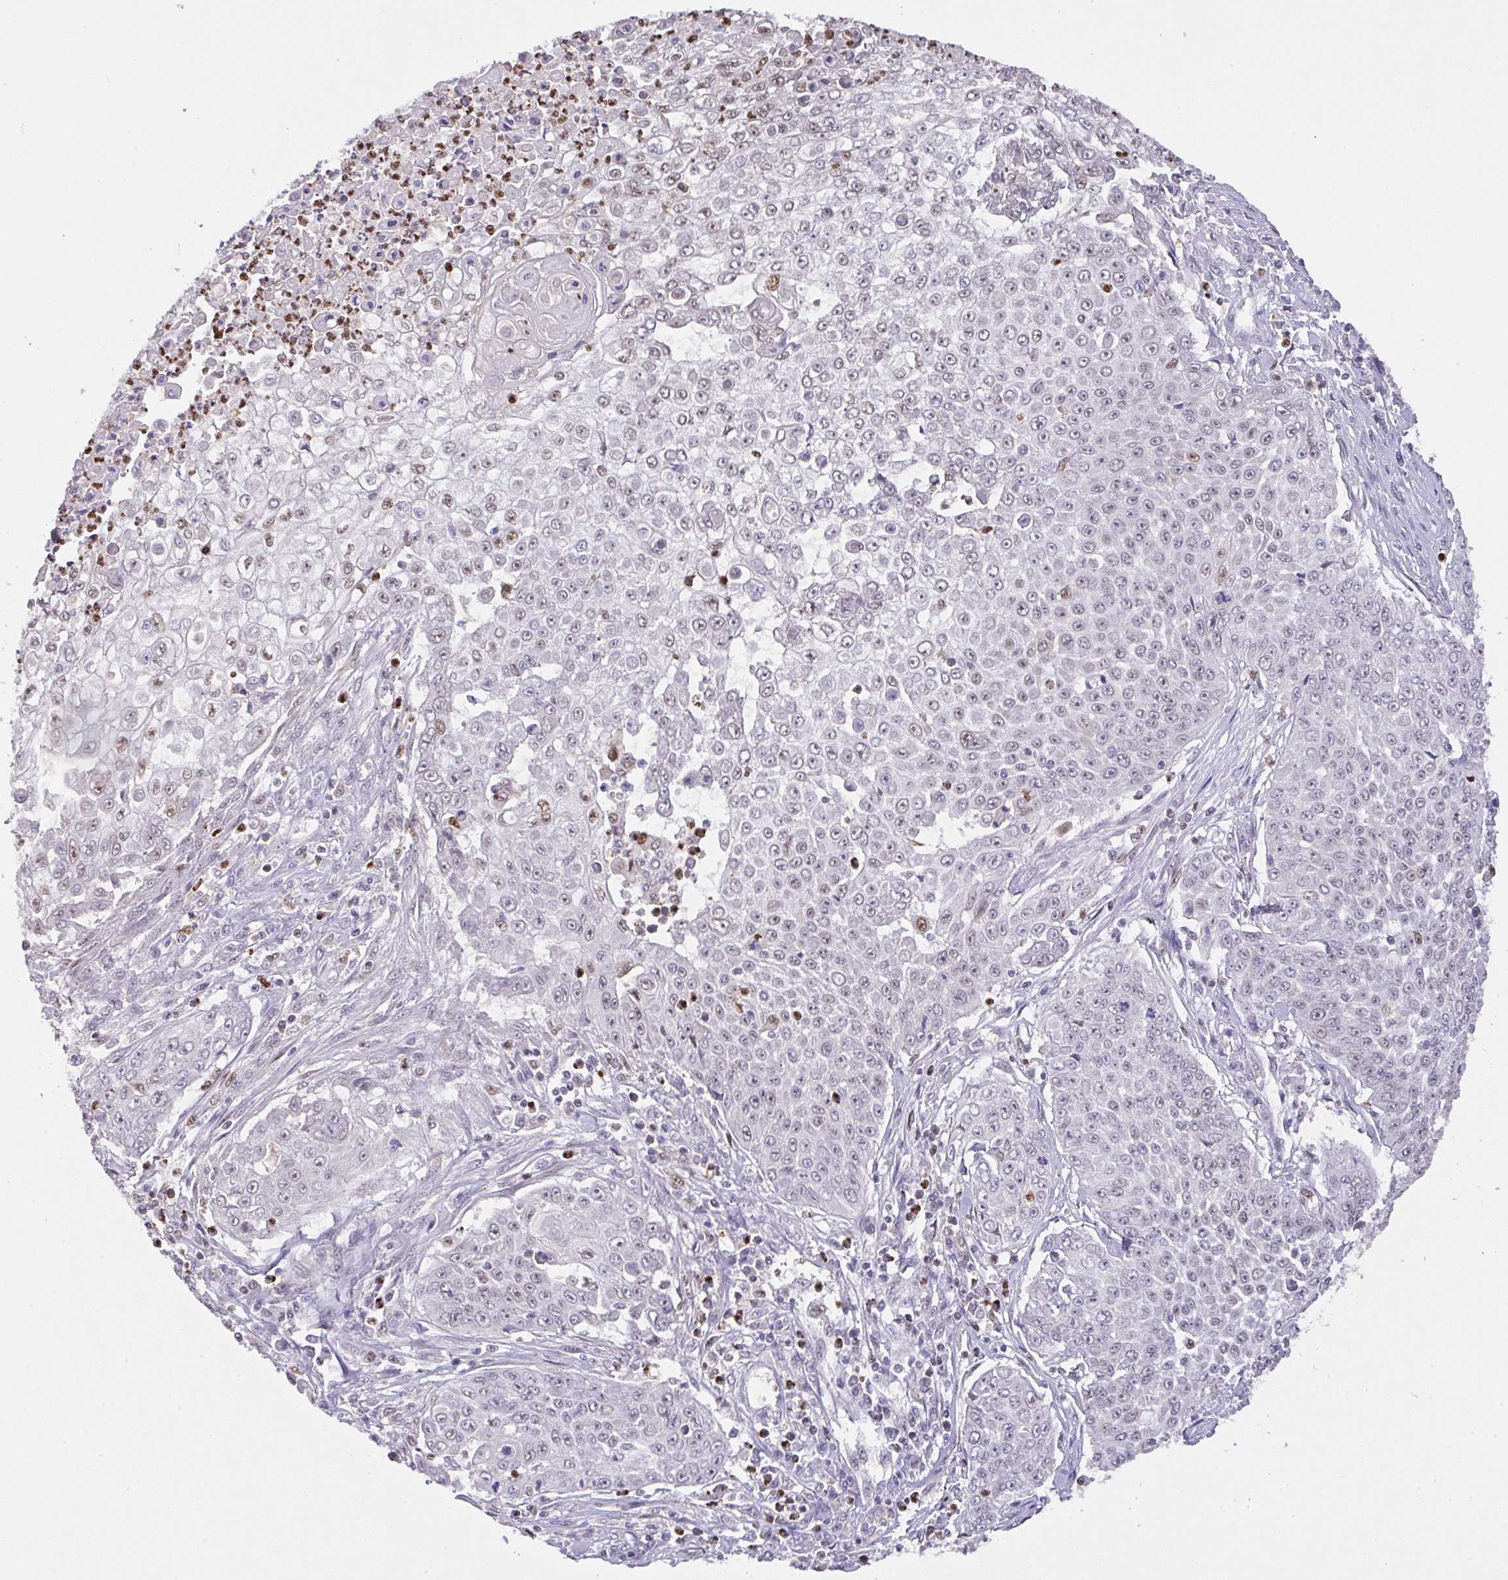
{"staining": {"intensity": "weak", "quantity": "<25%", "location": "nuclear"}, "tissue": "skin cancer", "cell_type": "Tumor cells", "image_type": "cancer", "snomed": [{"axis": "morphology", "description": "Squamous cell carcinoma, NOS"}, {"axis": "topography", "description": "Skin"}], "caption": "Tumor cells show no significant expression in skin cancer (squamous cell carcinoma).", "gene": "BBX", "patient": {"sex": "male", "age": 24}}